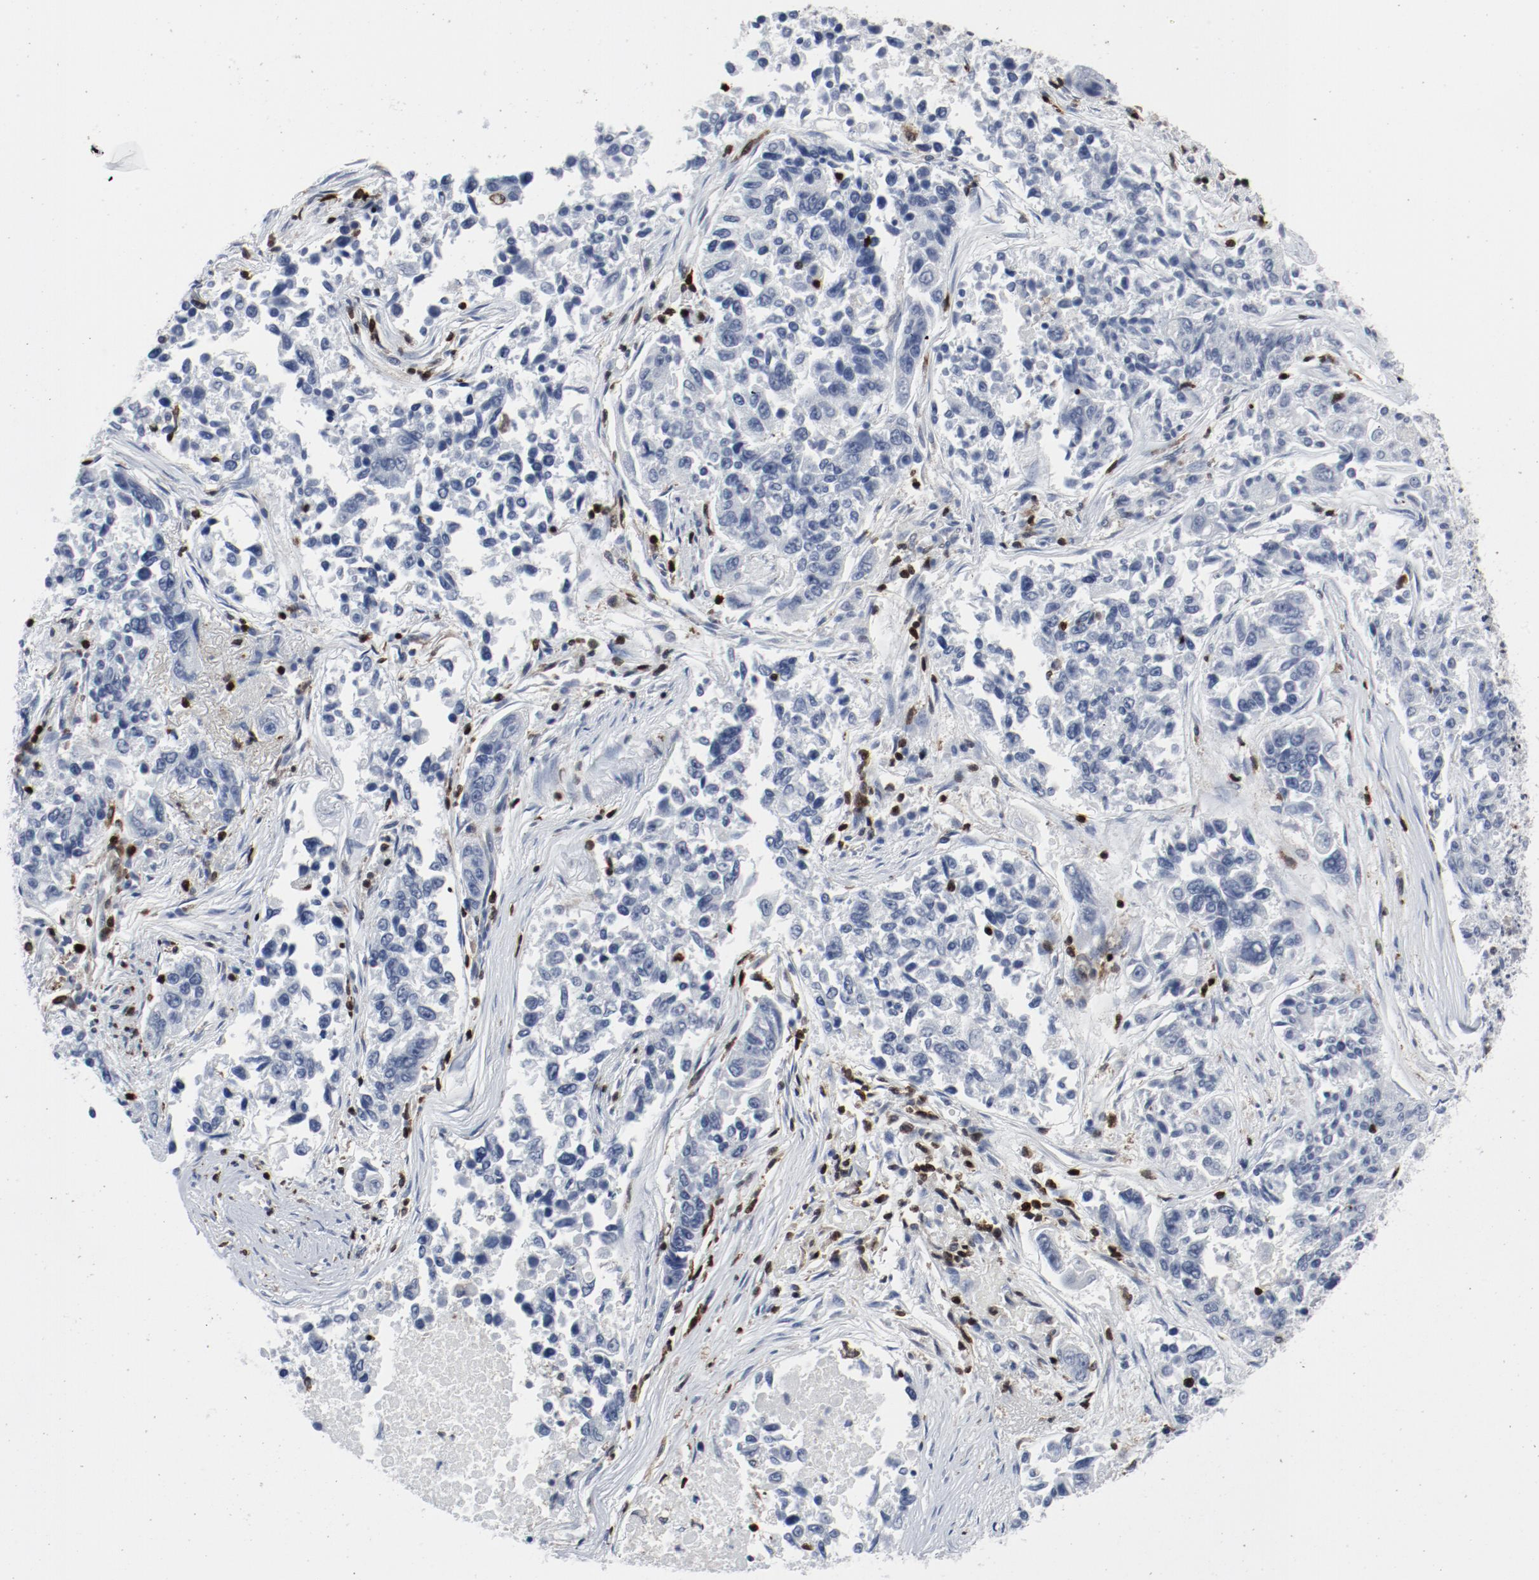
{"staining": {"intensity": "negative", "quantity": "none", "location": "none"}, "tissue": "lung cancer", "cell_type": "Tumor cells", "image_type": "cancer", "snomed": [{"axis": "morphology", "description": "Adenocarcinoma, NOS"}, {"axis": "topography", "description": "Lung"}], "caption": "Tumor cells are negative for brown protein staining in lung adenocarcinoma.", "gene": "LCP2", "patient": {"sex": "male", "age": 84}}